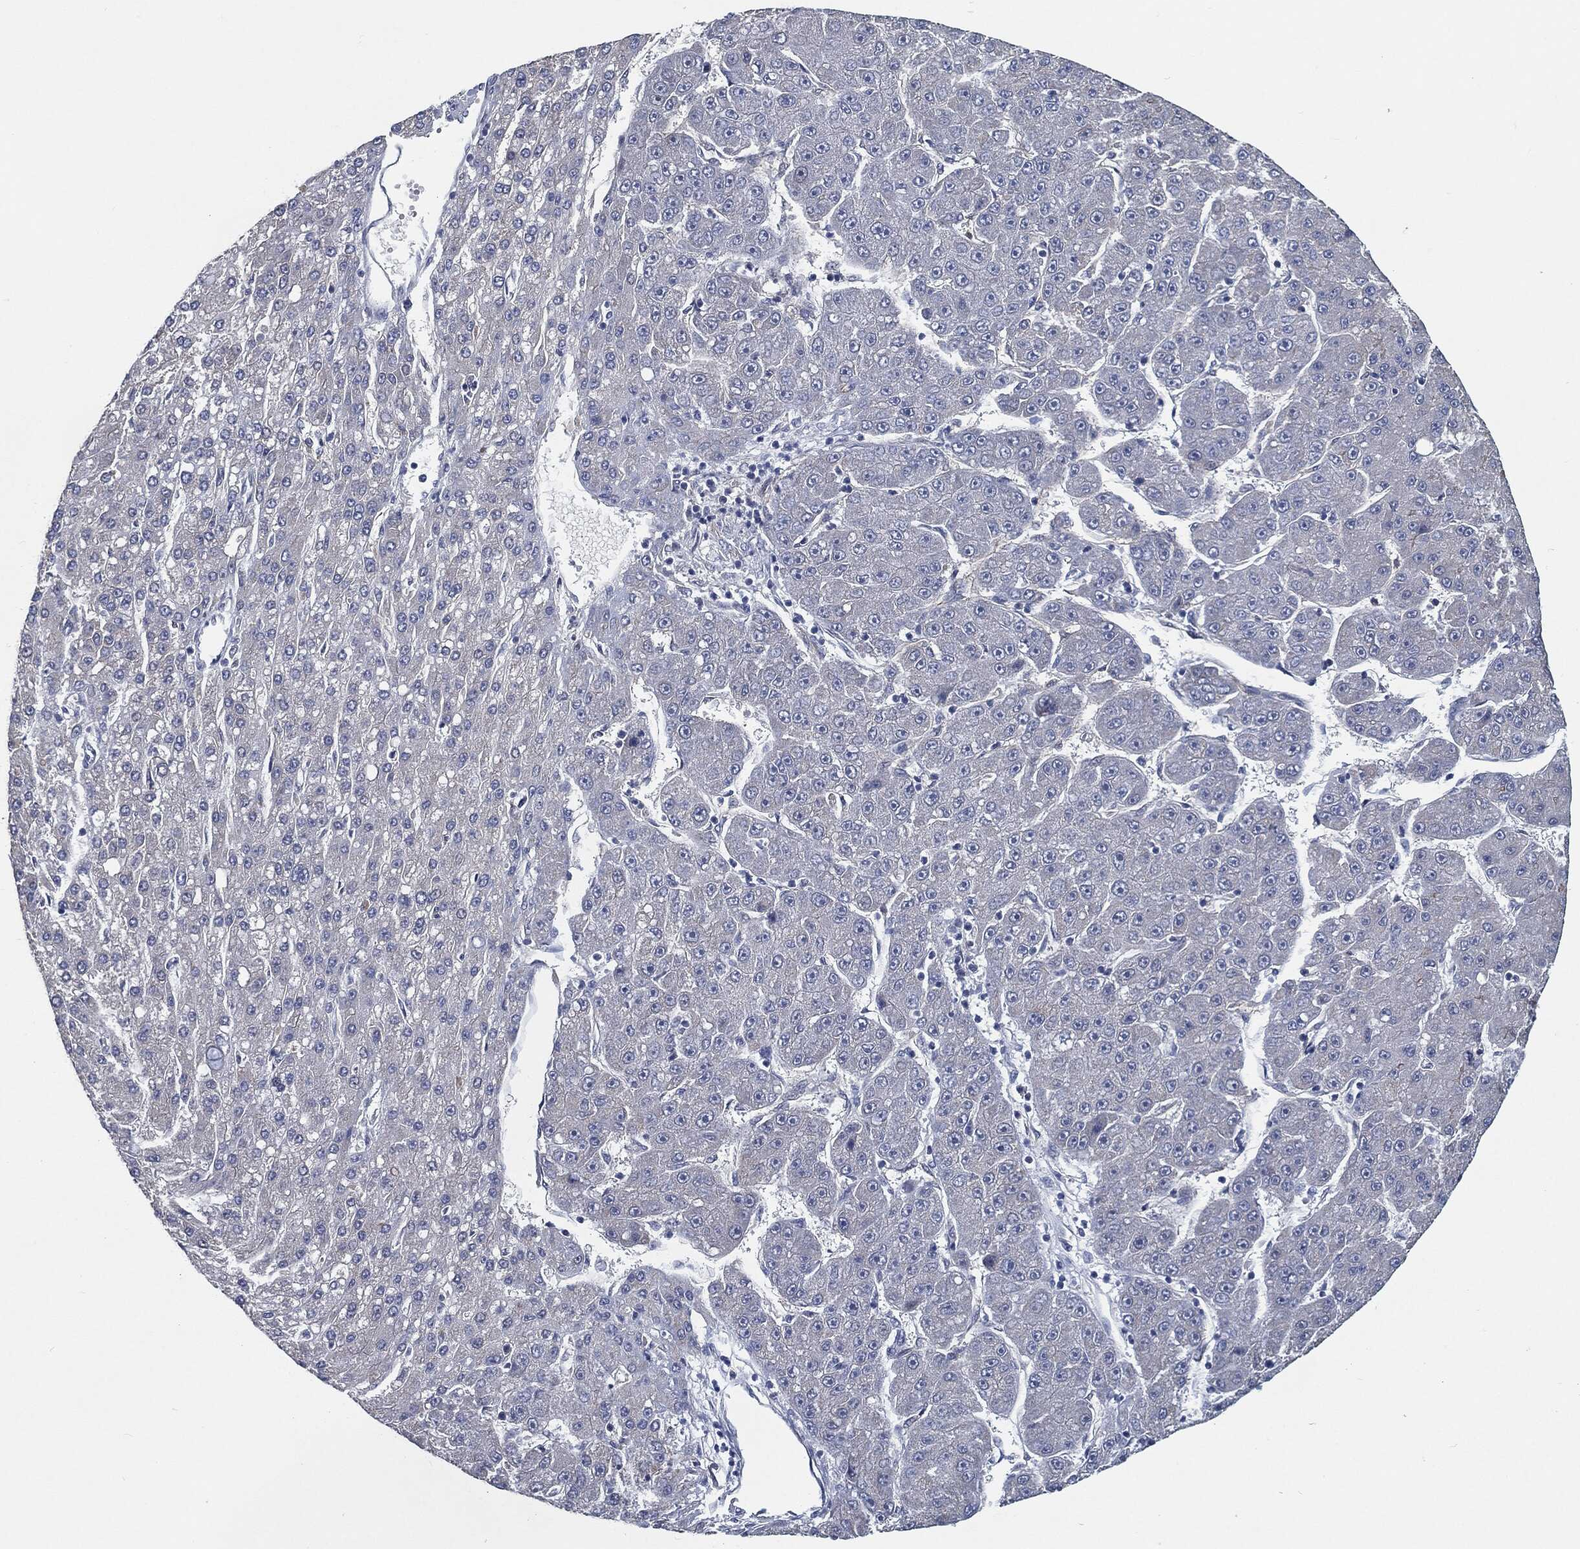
{"staining": {"intensity": "negative", "quantity": "none", "location": "none"}, "tissue": "liver cancer", "cell_type": "Tumor cells", "image_type": "cancer", "snomed": [{"axis": "morphology", "description": "Carcinoma, Hepatocellular, NOS"}, {"axis": "topography", "description": "Liver"}], "caption": "Immunohistochemical staining of liver hepatocellular carcinoma displays no significant staining in tumor cells. (Brightfield microscopy of DAB (3,3'-diaminobenzidine) IHC at high magnification).", "gene": "SVIL", "patient": {"sex": "male", "age": 67}}